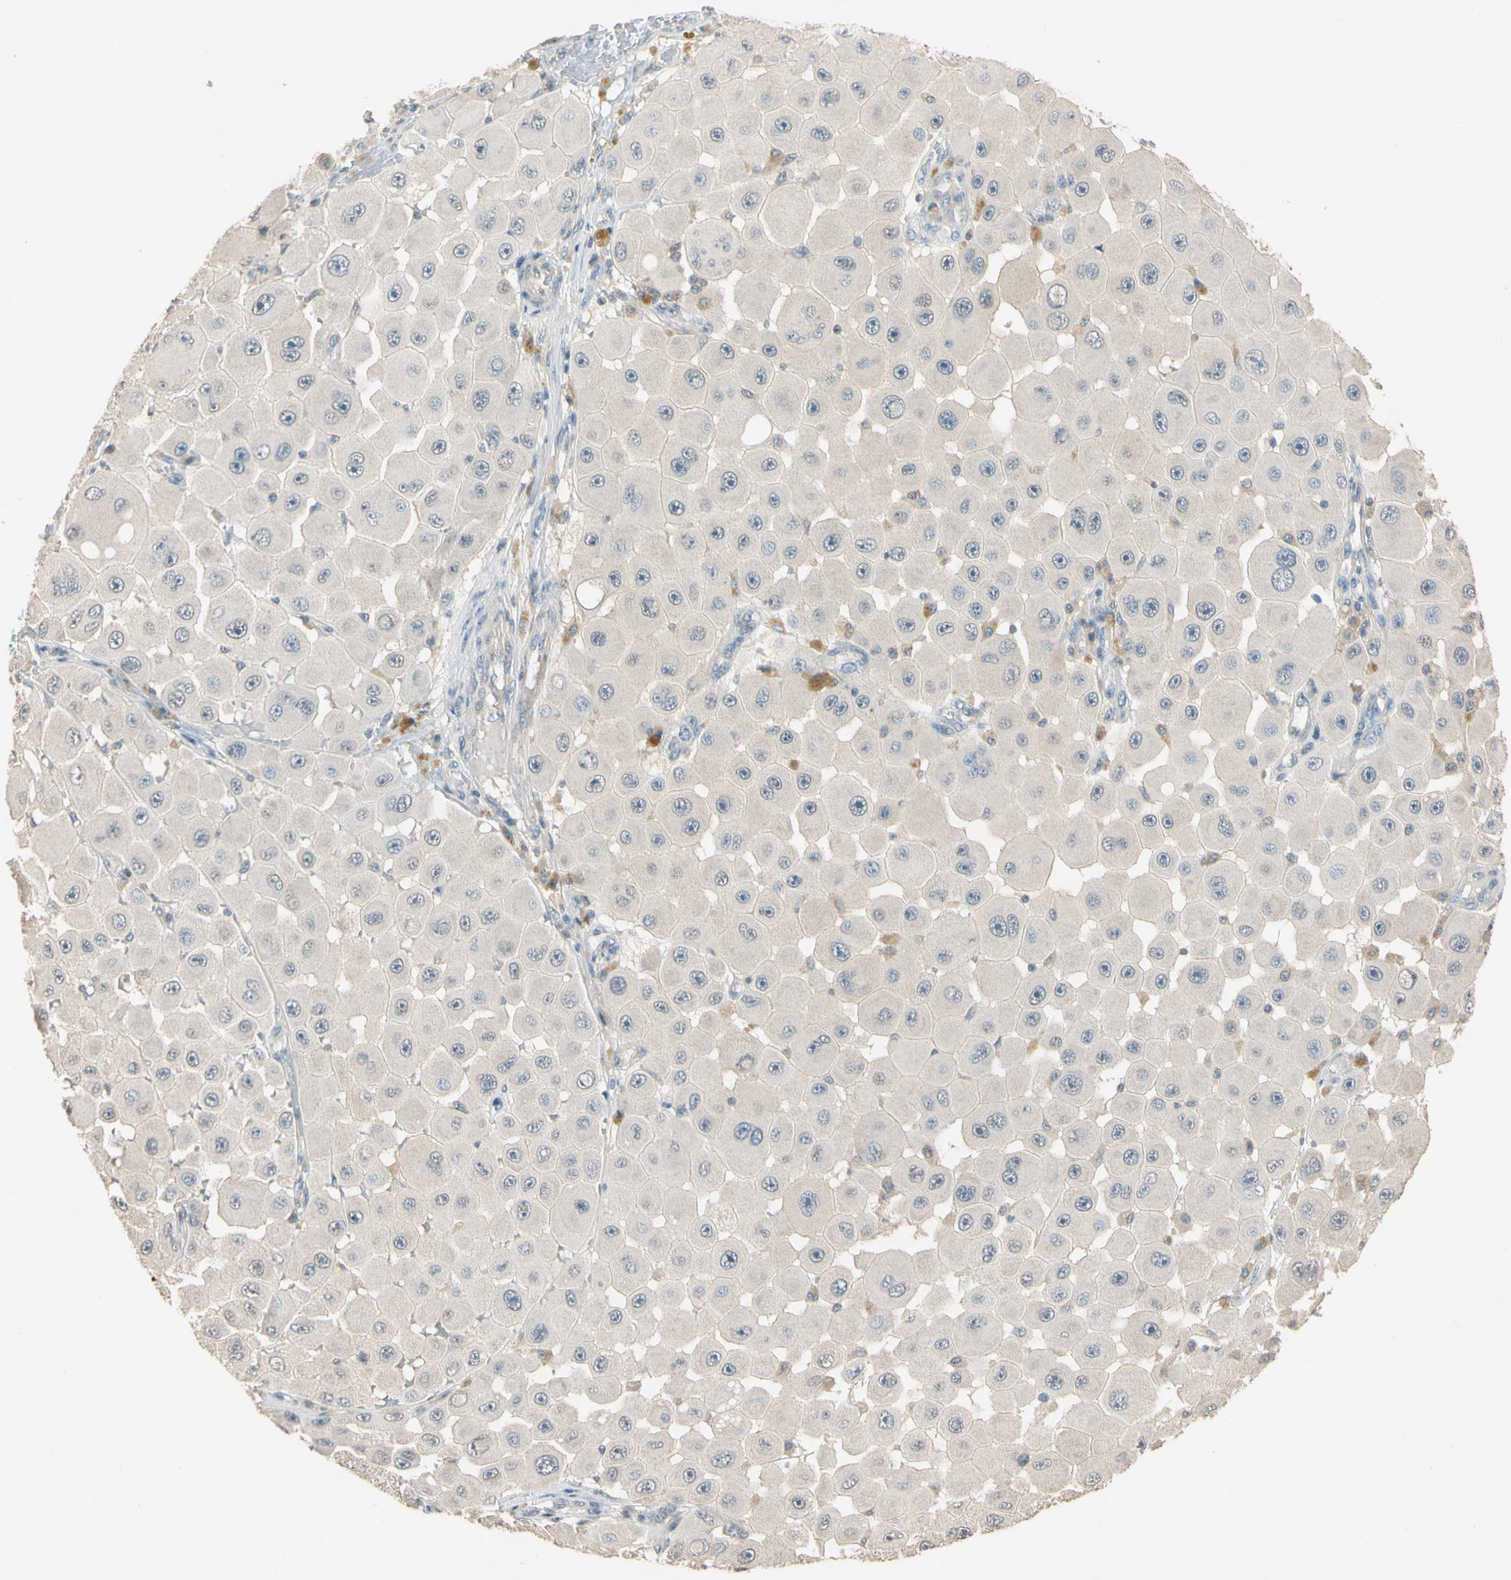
{"staining": {"intensity": "weak", "quantity": "<25%", "location": "cytoplasmic/membranous"}, "tissue": "melanoma", "cell_type": "Tumor cells", "image_type": "cancer", "snomed": [{"axis": "morphology", "description": "Malignant melanoma, NOS"}, {"axis": "topography", "description": "Skin"}], "caption": "The histopathology image exhibits no staining of tumor cells in melanoma. The staining is performed using DAB brown chromogen with nuclei counter-stained in using hematoxylin.", "gene": "MAP3K7", "patient": {"sex": "female", "age": 81}}